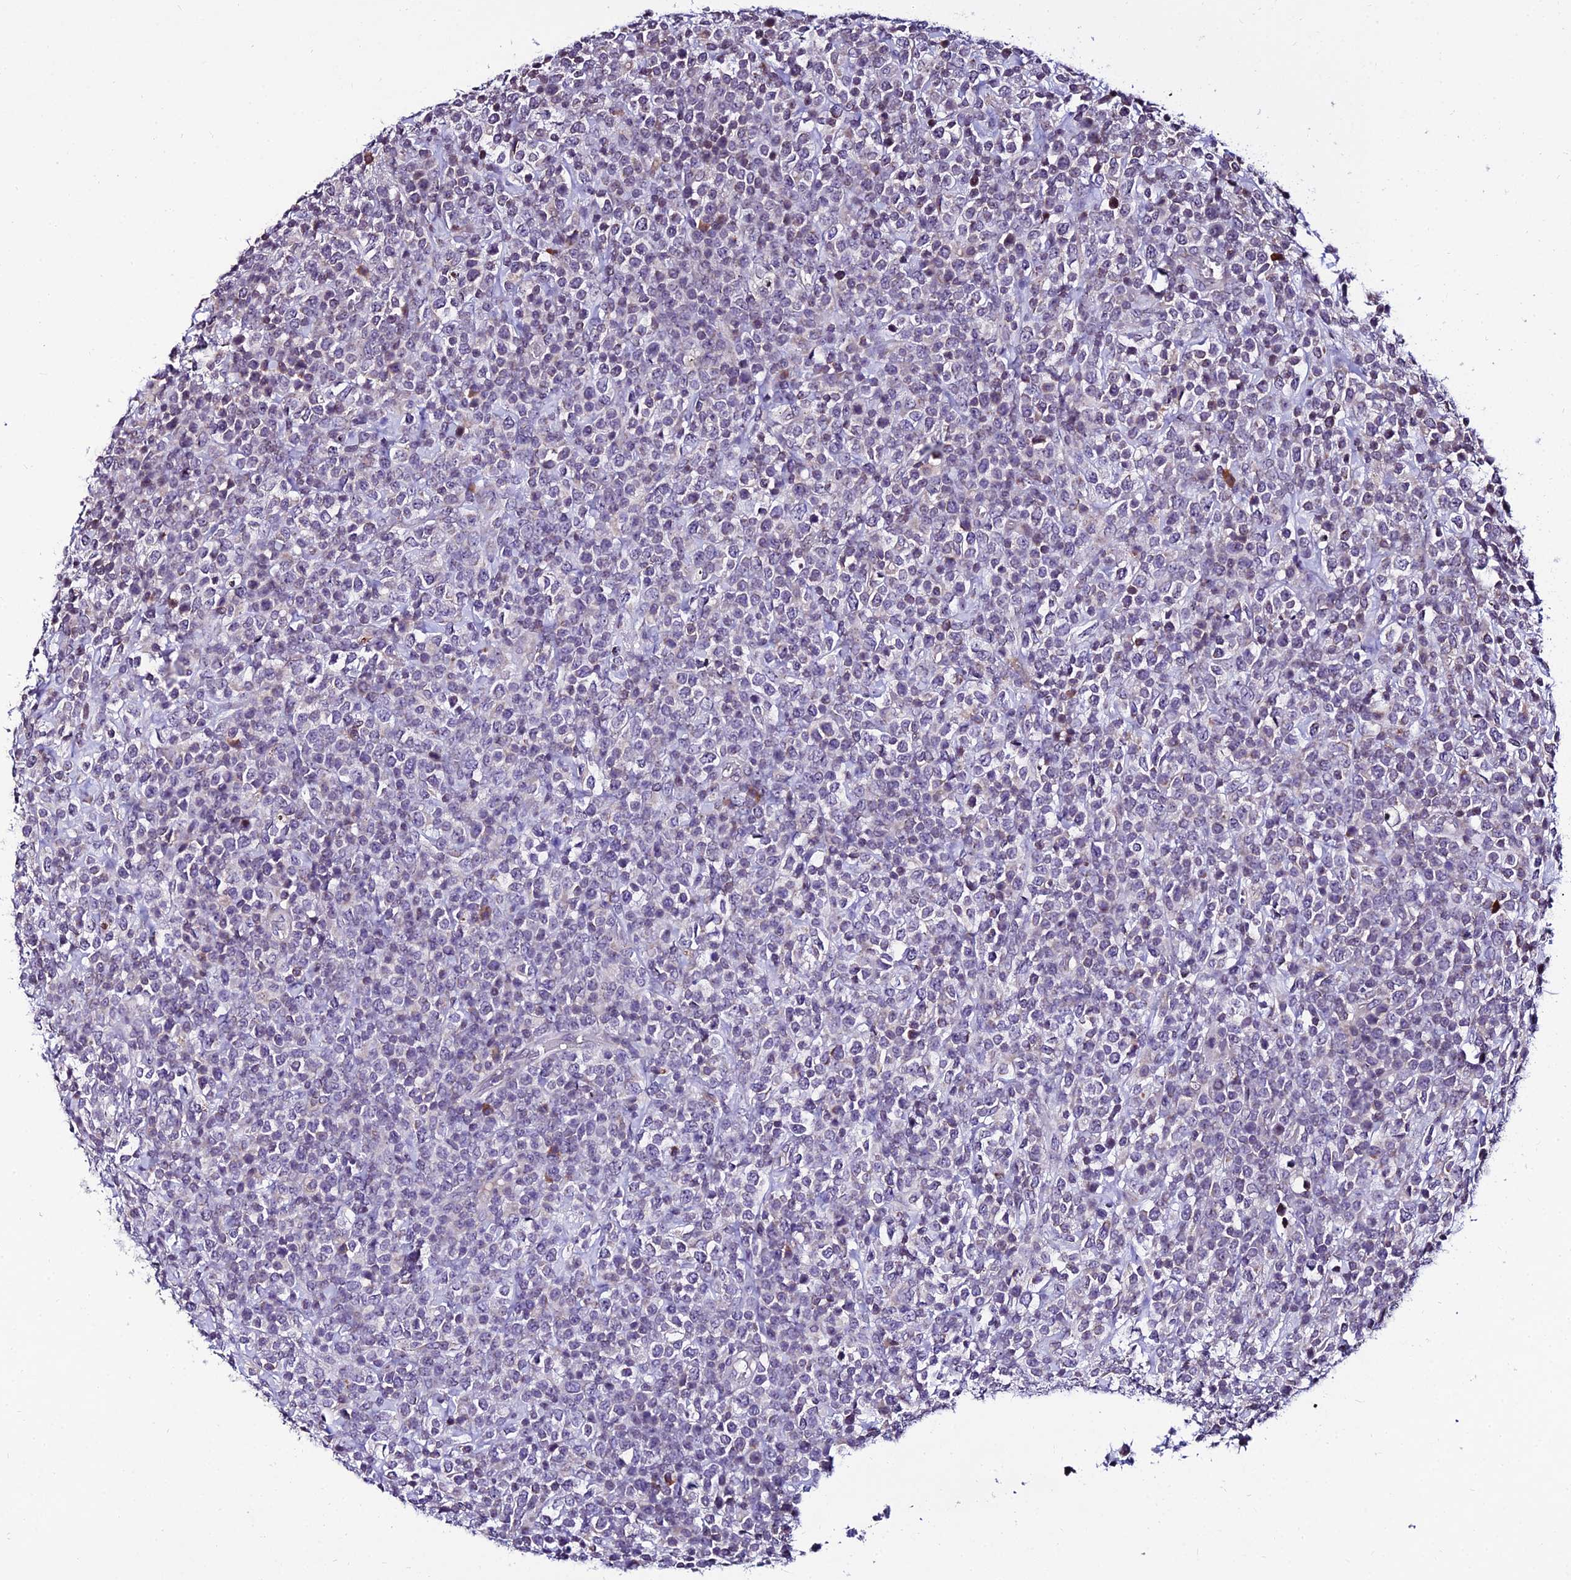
{"staining": {"intensity": "negative", "quantity": "none", "location": "none"}, "tissue": "lymphoma", "cell_type": "Tumor cells", "image_type": "cancer", "snomed": [{"axis": "morphology", "description": "Malignant lymphoma, non-Hodgkin's type, High grade"}, {"axis": "topography", "description": "Colon"}], "caption": "Lymphoma was stained to show a protein in brown. There is no significant positivity in tumor cells.", "gene": "CDNF", "patient": {"sex": "female", "age": 53}}